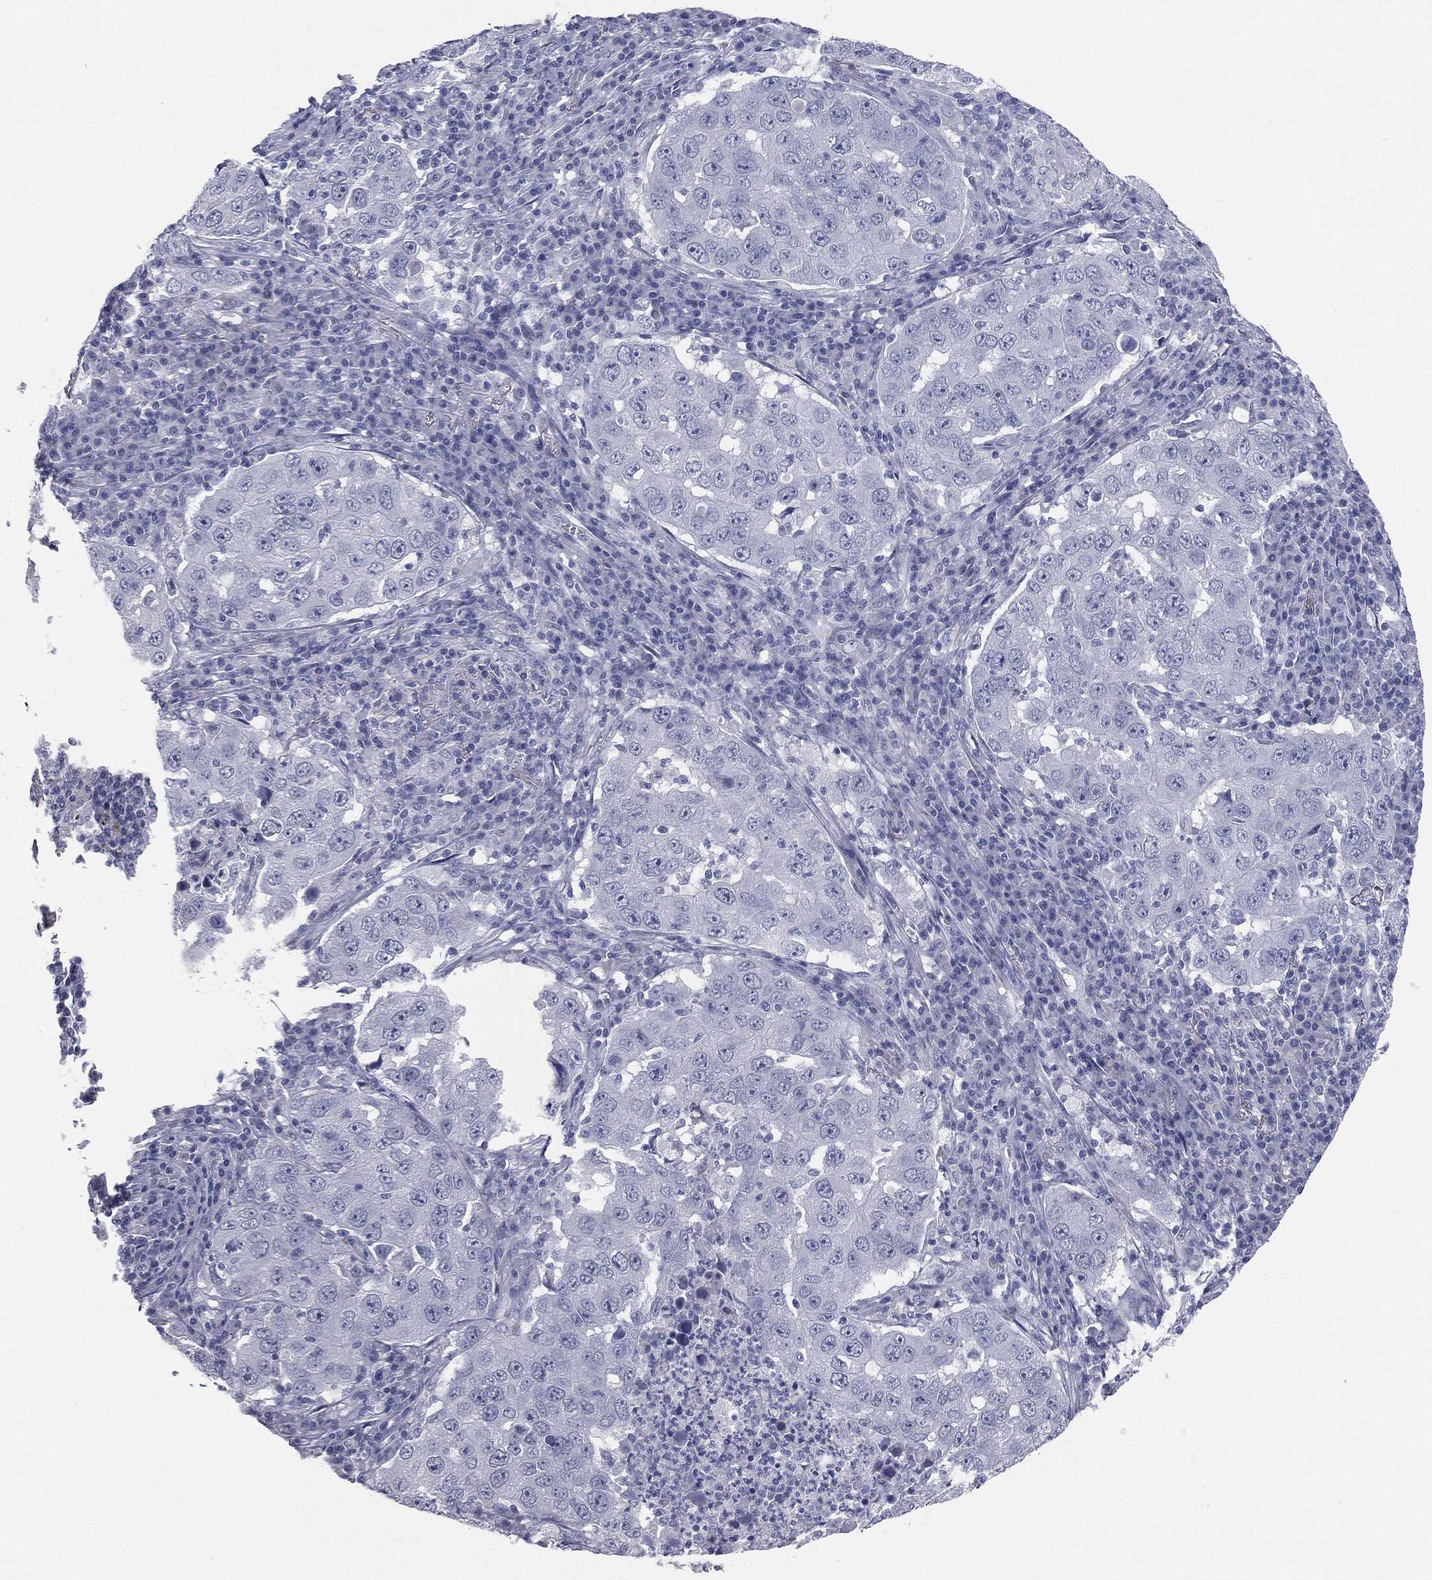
{"staining": {"intensity": "negative", "quantity": "none", "location": "none"}, "tissue": "lung cancer", "cell_type": "Tumor cells", "image_type": "cancer", "snomed": [{"axis": "morphology", "description": "Adenocarcinoma, NOS"}, {"axis": "topography", "description": "Lung"}], "caption": "This image is of lung cancer (adenocarcinoma) stained with immunohistochemistry (IHC) to label a protein in brown with the nuclei are counter-stained blue. There is no expression in tumor cells.", "gene": "MUC5AC", "patient": {"sex": "male", "age": 73}}